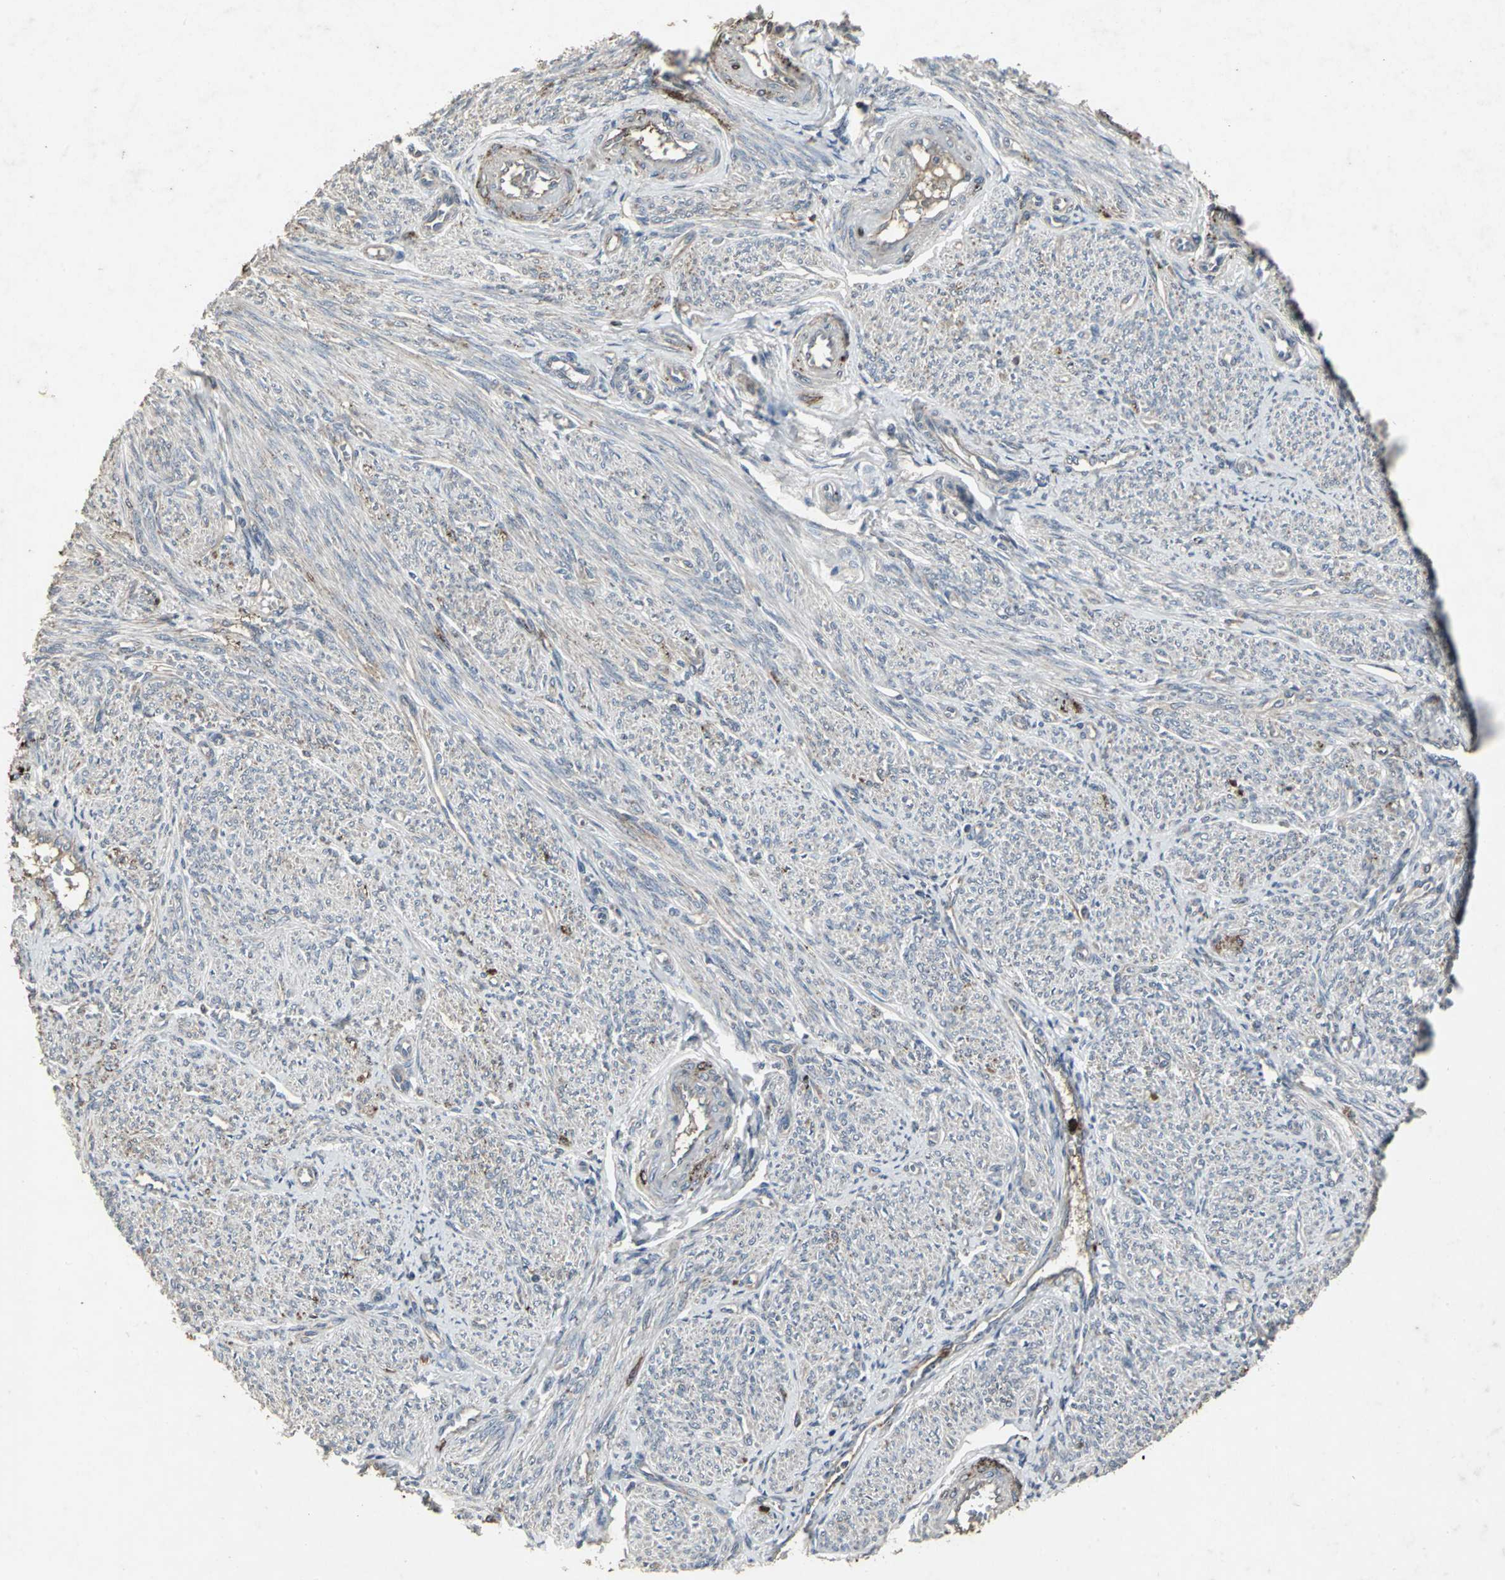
{"staining": {"intensity": "weak", "quantity": "25%-75%", "location": "cytoplasmic/membranous"}, "tissue": "smooth muscle", "cell_type": "Smooth muscle cells", "image_type": "normal", "snomed": [{"axis": "morphology", "description": "Normal tissue, NOS"}, {"axis": "topography", "description": "Smooth muscle"}], "caption": "Immunohistochemical staining of normal human smooth muscle displays weak cytoplasmic/membranous protein positivity in about 25%-75% of smooth muscle cells.", "gene": "CCR9", "patient": {"sex": "female", "age": 65}}